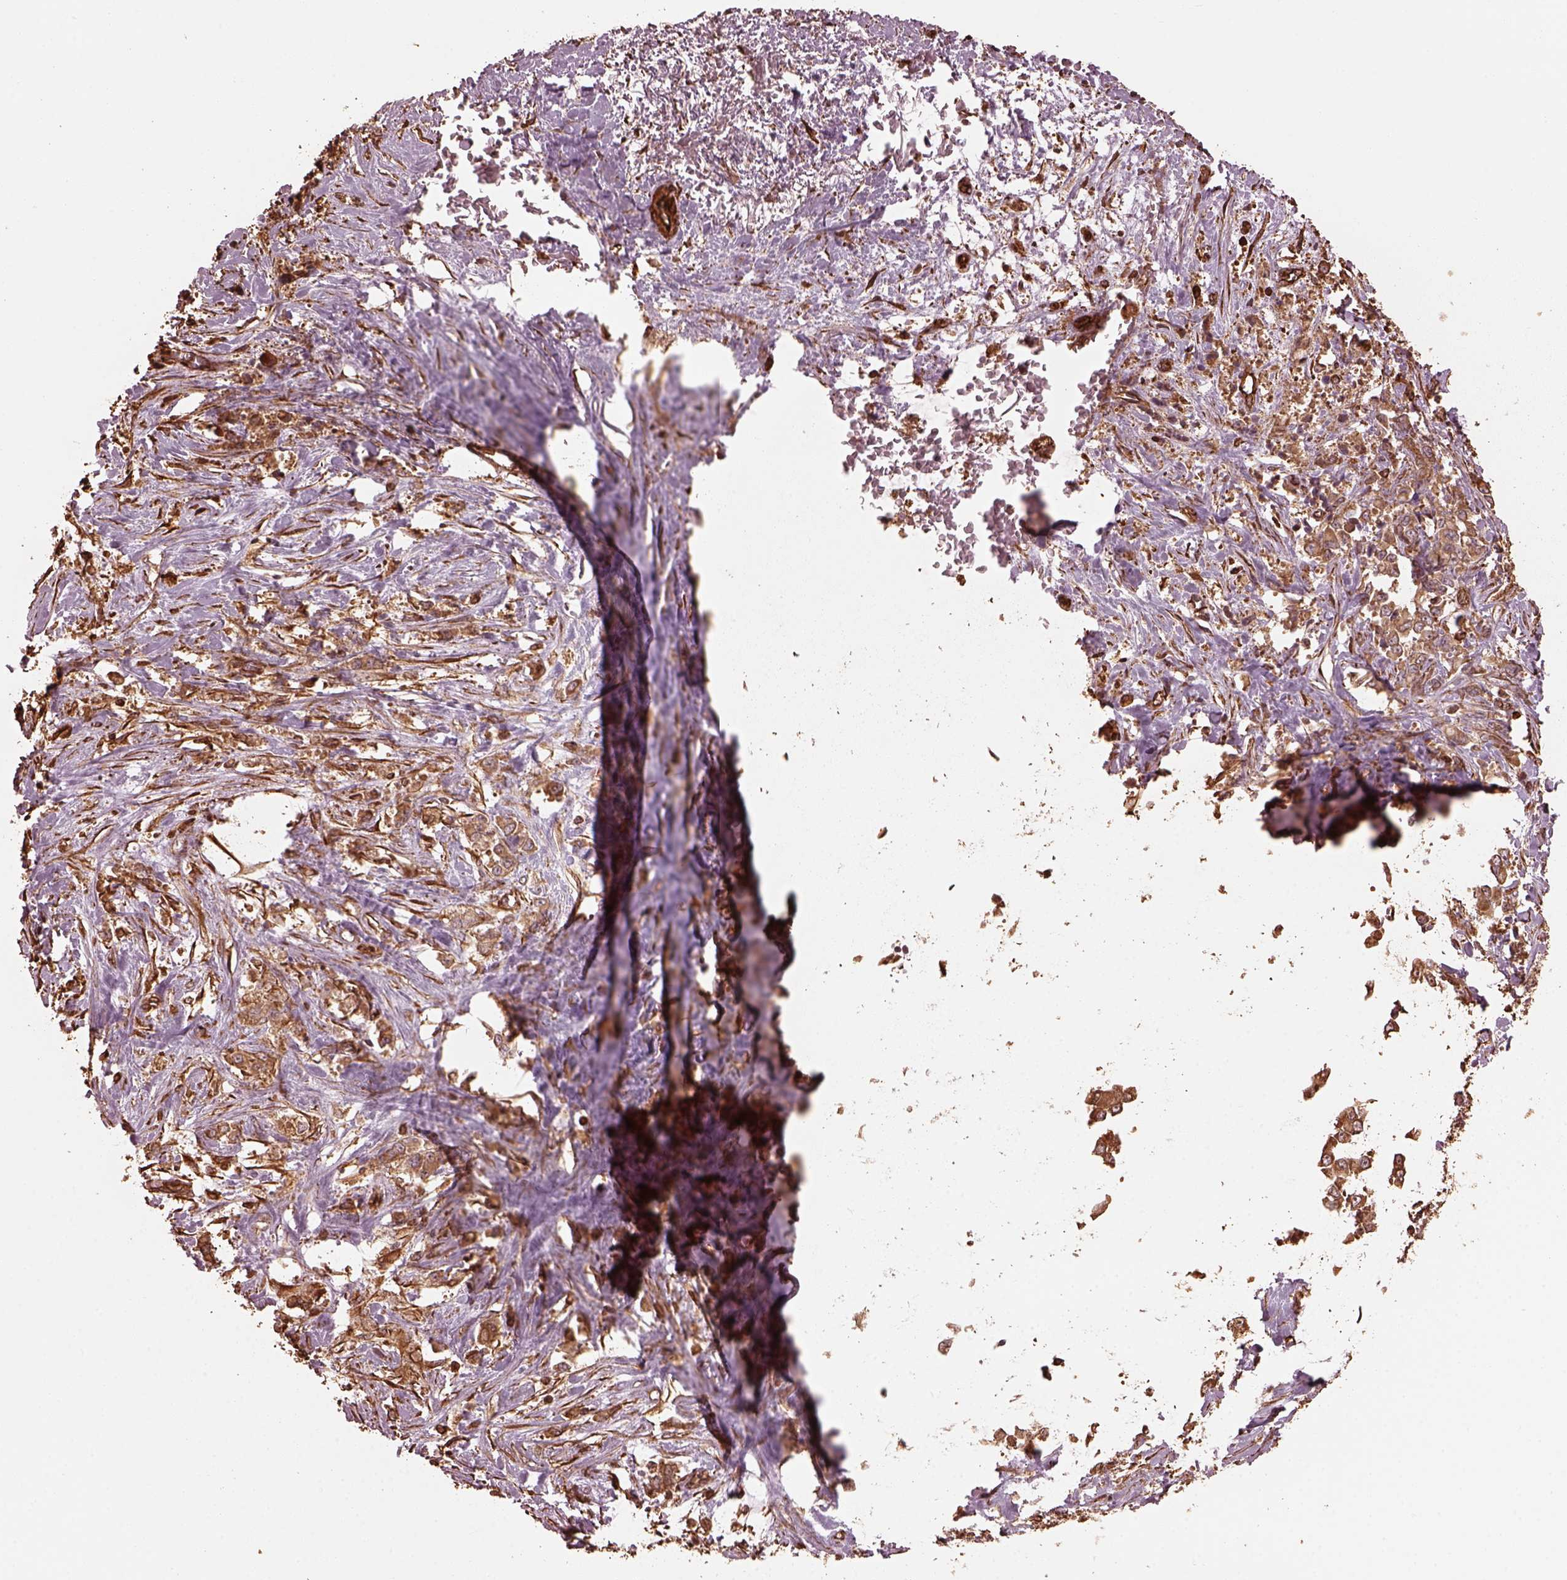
{"staining": {"intensity": "moderate", "quantity": ">75%", "location": "cytoplasmic/membranous"}, "tissue": "stomach cancer", "cell_type": "Tumor cells", "image_type": "cancer", "snomed": [{"axis": "morphology", "description": "Adenocarcinoma, NOS"}, {"axis": "topography", "description": "Stomach"}], "caption": "The photomicrograph demonstrates immunohistochemical staining of adenocarcinoma (stomach). There is moderate cytoplasmic/membranous expression is appreciated in approximately >75% of tumor cells. (DAB (3,3'-diaminobenzidine) IHC, brown staining for protein, blue staining for nuclei).", "gene": "GTPBP1", "patient": {"sex": "female", "age": 76}}